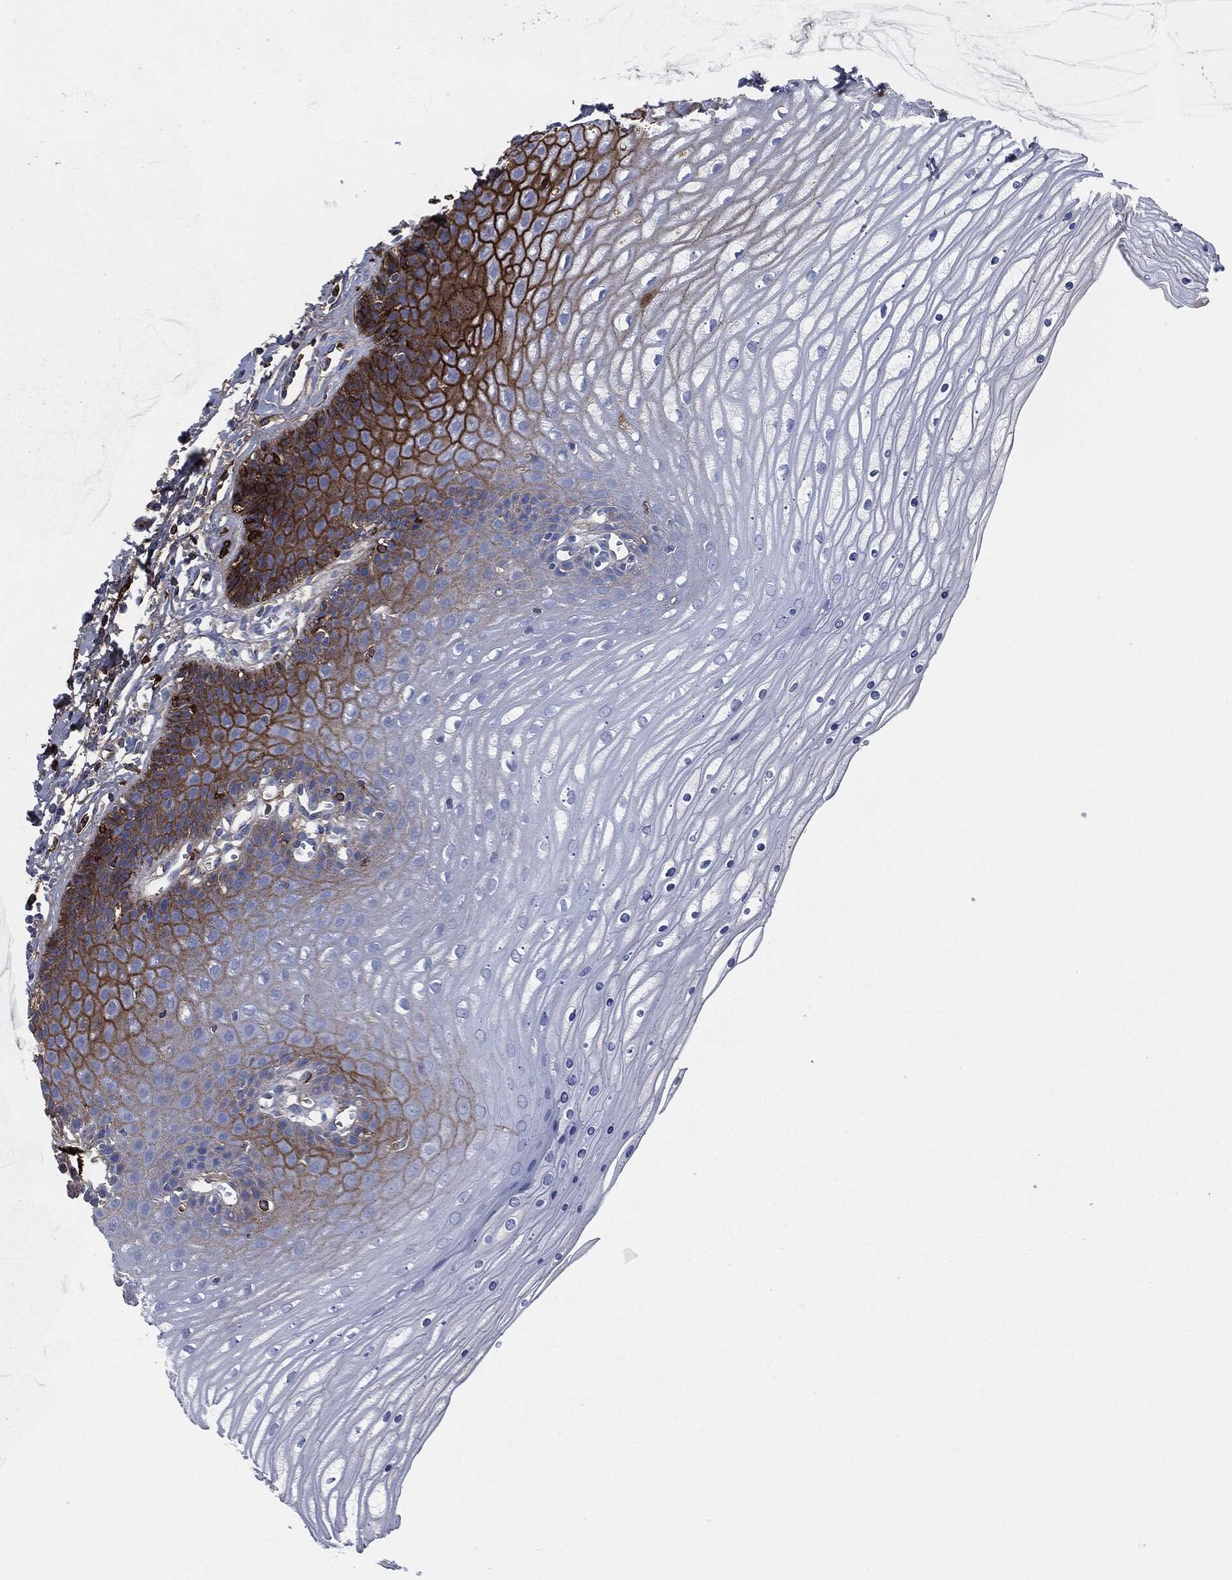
{"staining": {"intensity": "negative", "quantity": "none", "location": "none"}, "tissue": "cervix", "cell_type": "Glandular cells", "image_type": "normal", "snomed": [{"axis": "morphology", "description": "Normal tissue, NOS"}, {"axis": "topography", "description": "Cervix"}], "caption": "Immunohistochemical staining of normal cervix shows no significant expression in glandular cells. The staining is performed using DAB brown chromogen with nuclei counter-stained in using hematoxylin.", "gene": "APOB", "patient": {"sex": "female", "age": 35}}